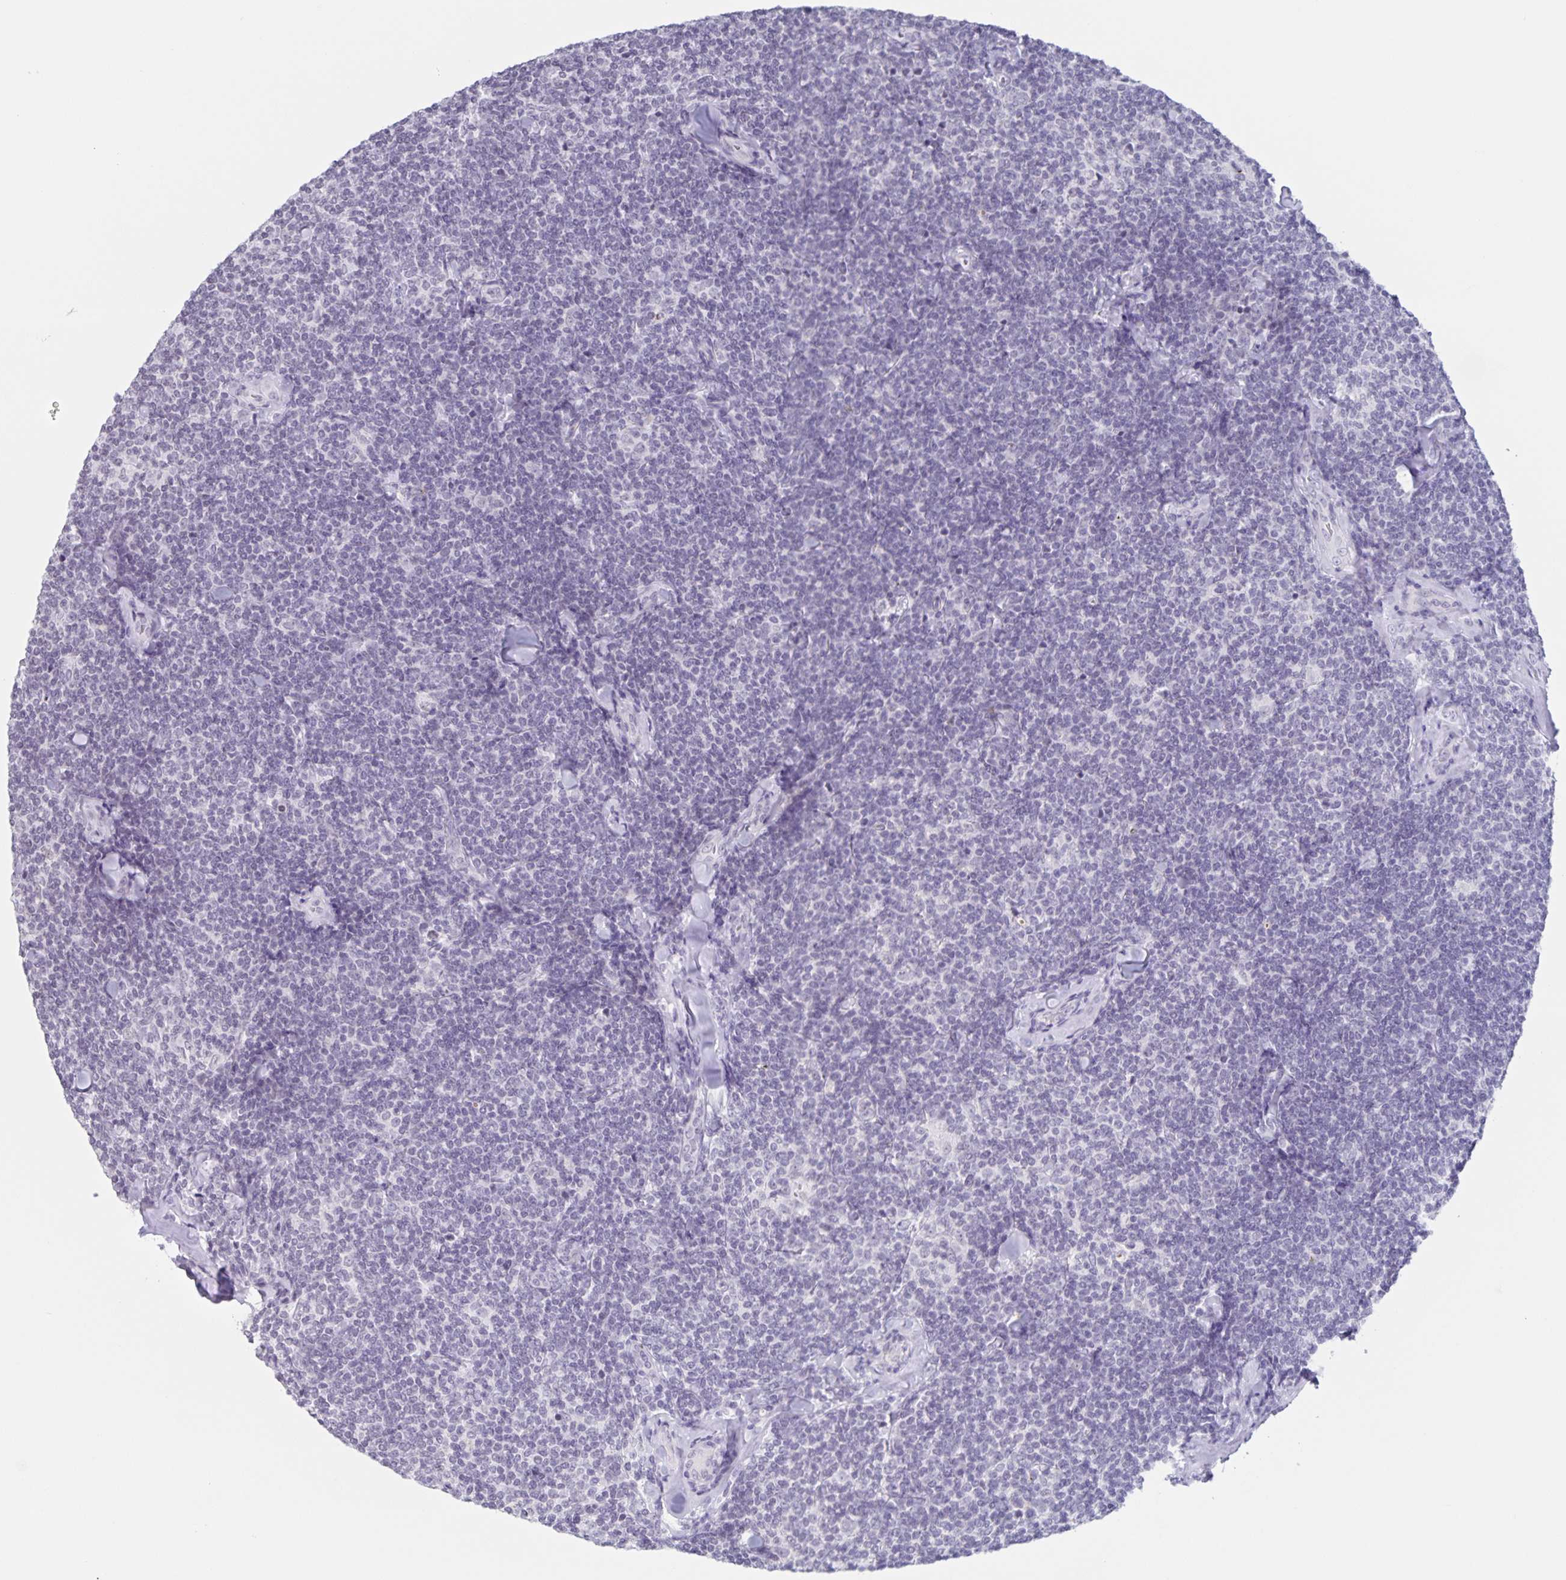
{"staining": {"intensity": "negative", "quantity": "none", "location": "none"}, "tissue": "lymphoma", "cell_type": "Tumor cells", "image_type": "cancer", "snomed": [{"axis": "morphology", "description": "Malignant lymphoma, non-Hodgkin's type, Low grade"}, {"axis": "topography", "description": "Lymph node"}], "caption": "A high-resolution image shows immunohistochemistry staining of lymphoma, which shows no significant staining in tumor cells.", "gene": "LCE6A", "patient": {"sex": "female", "age": 56}}